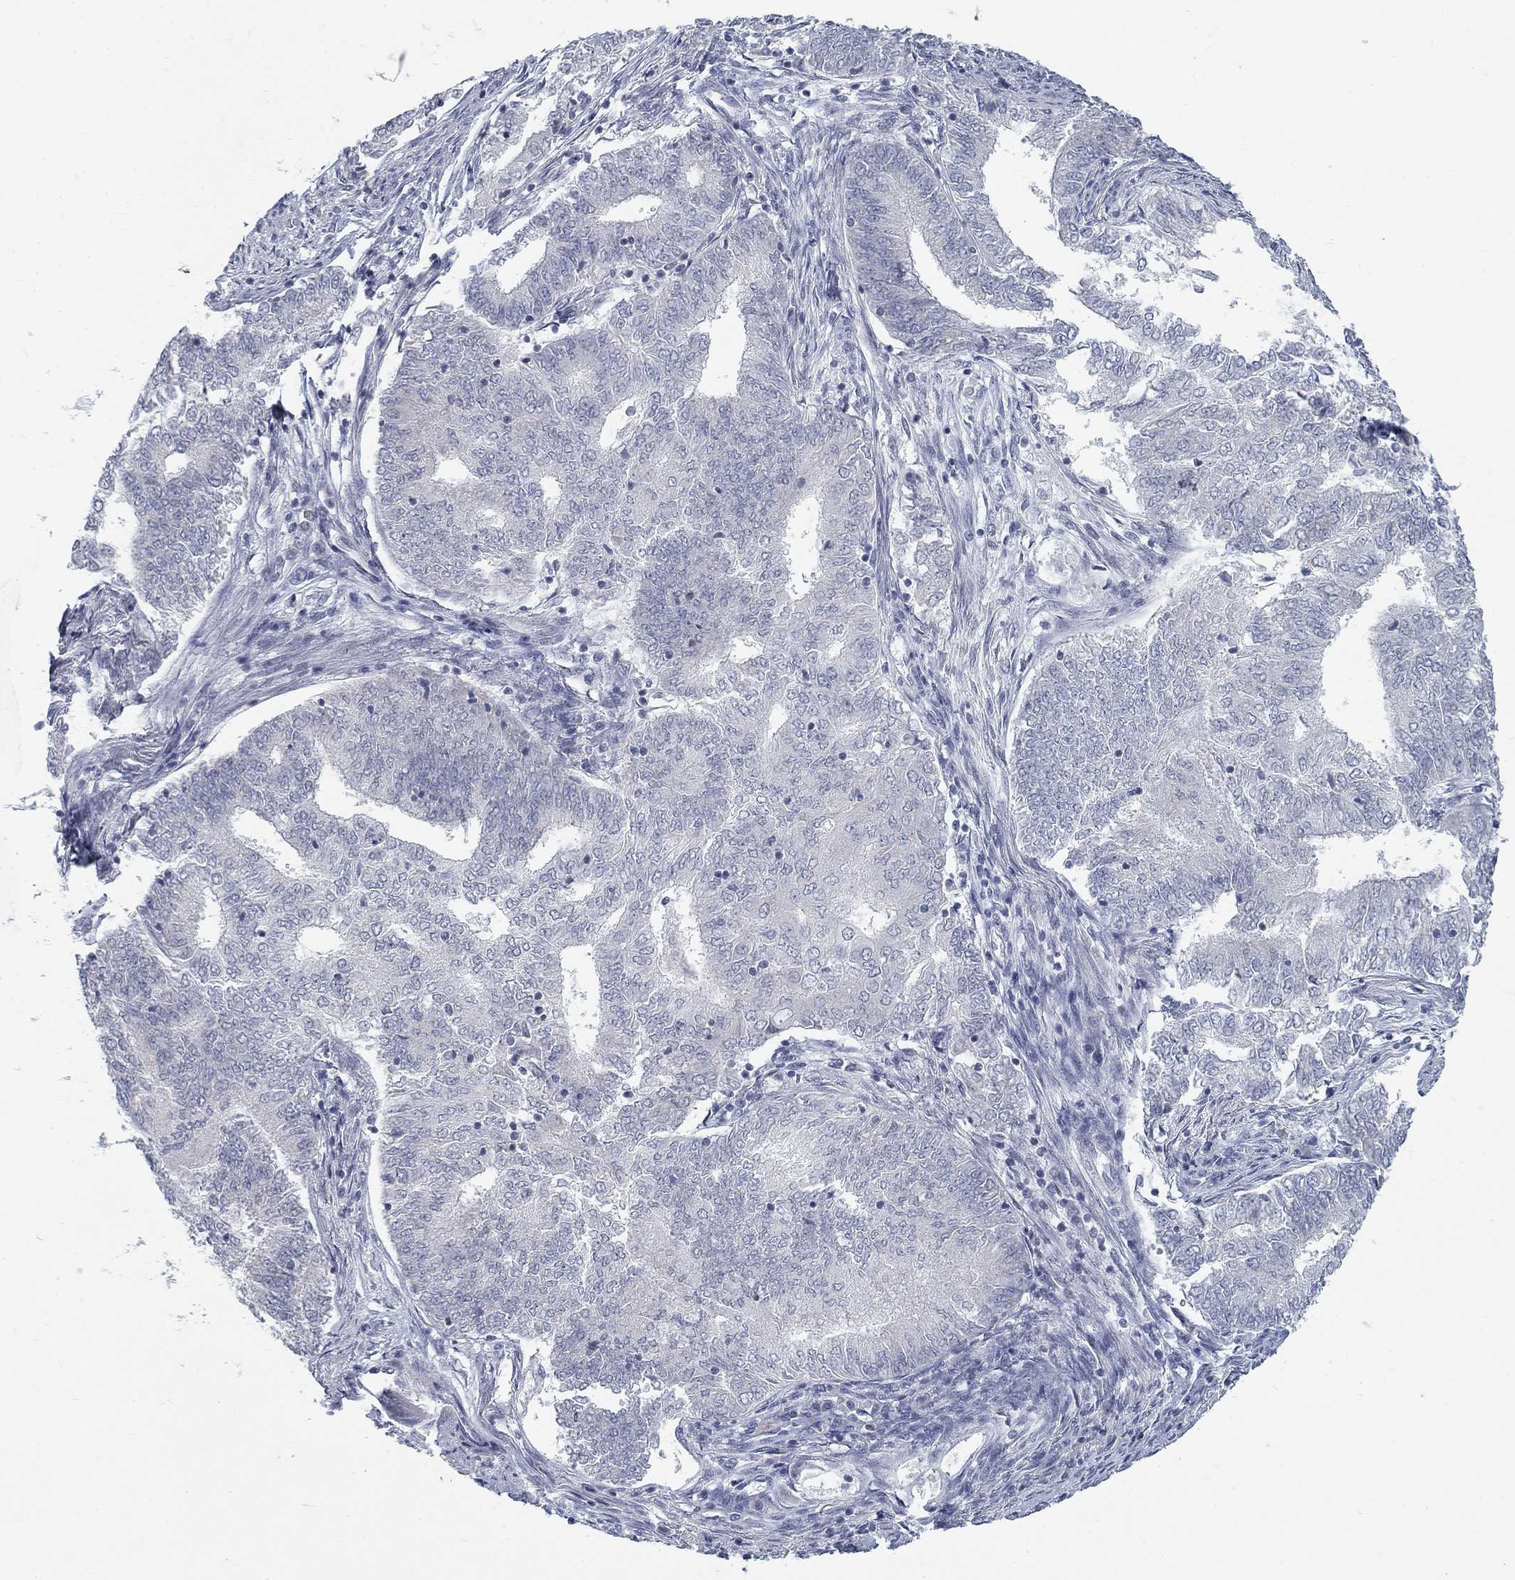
{"staining": {"intensity": "negative", "quantity": "none", "location": "none"}, "tissue": "endometrial cancer", "cell_type": "Tumor cells", "image_type": "cancer", "snomed": [{"axis": "morphology", "description": "Adenocarcinoma, NOS"}, {"axis": "topography", "description": "Endometrium"}], "caption": "Immunohistochemistry of endometrial adenocarcinoma shows no positivity in tumor cells. (DAB (3,3'-diaminobenzidine) immunohistochemistry (IHC), high magnification).", "gene": "ATP1A3", "patient": {"sex": "female", "age": 62}}